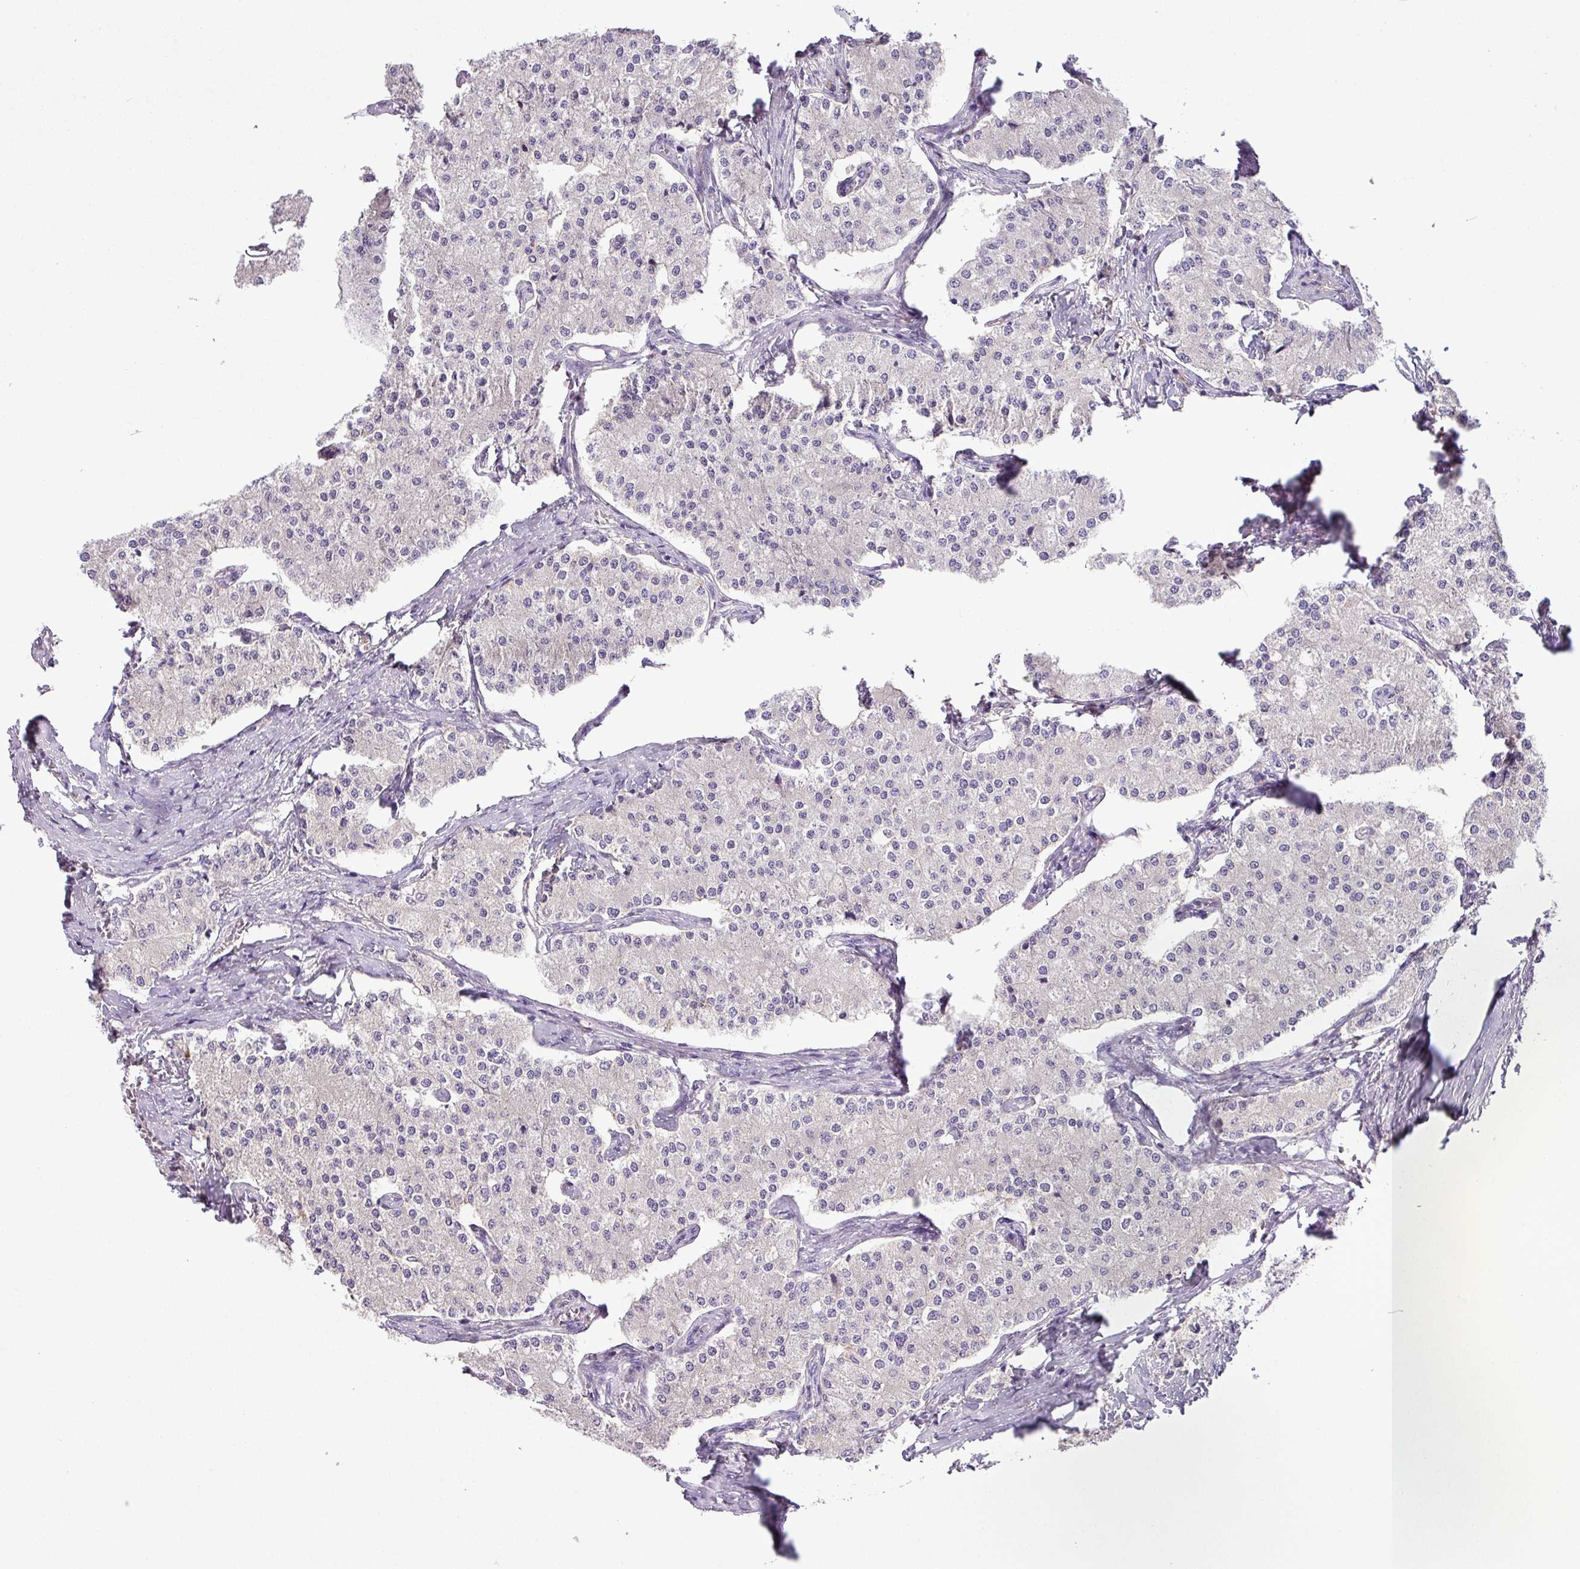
{"staining": {"intensity": "negative", "quantity": "none", "location": "none"}, "tissue": "carcinoid", "cell_type": "Tumor cells", "image_type": "cancer", "snomed": [{"axis": "morphology", "description": "Carcinoid, malignant, NOS"}, {"axis": "topography", "description": "Colon"}], "caption": "Carcinoid stained for a protein using immunohistochemistry demonstrates no expression tumor cells.", "gene": "MOCS3", "patient": {"sex": "female", "age": 52}}